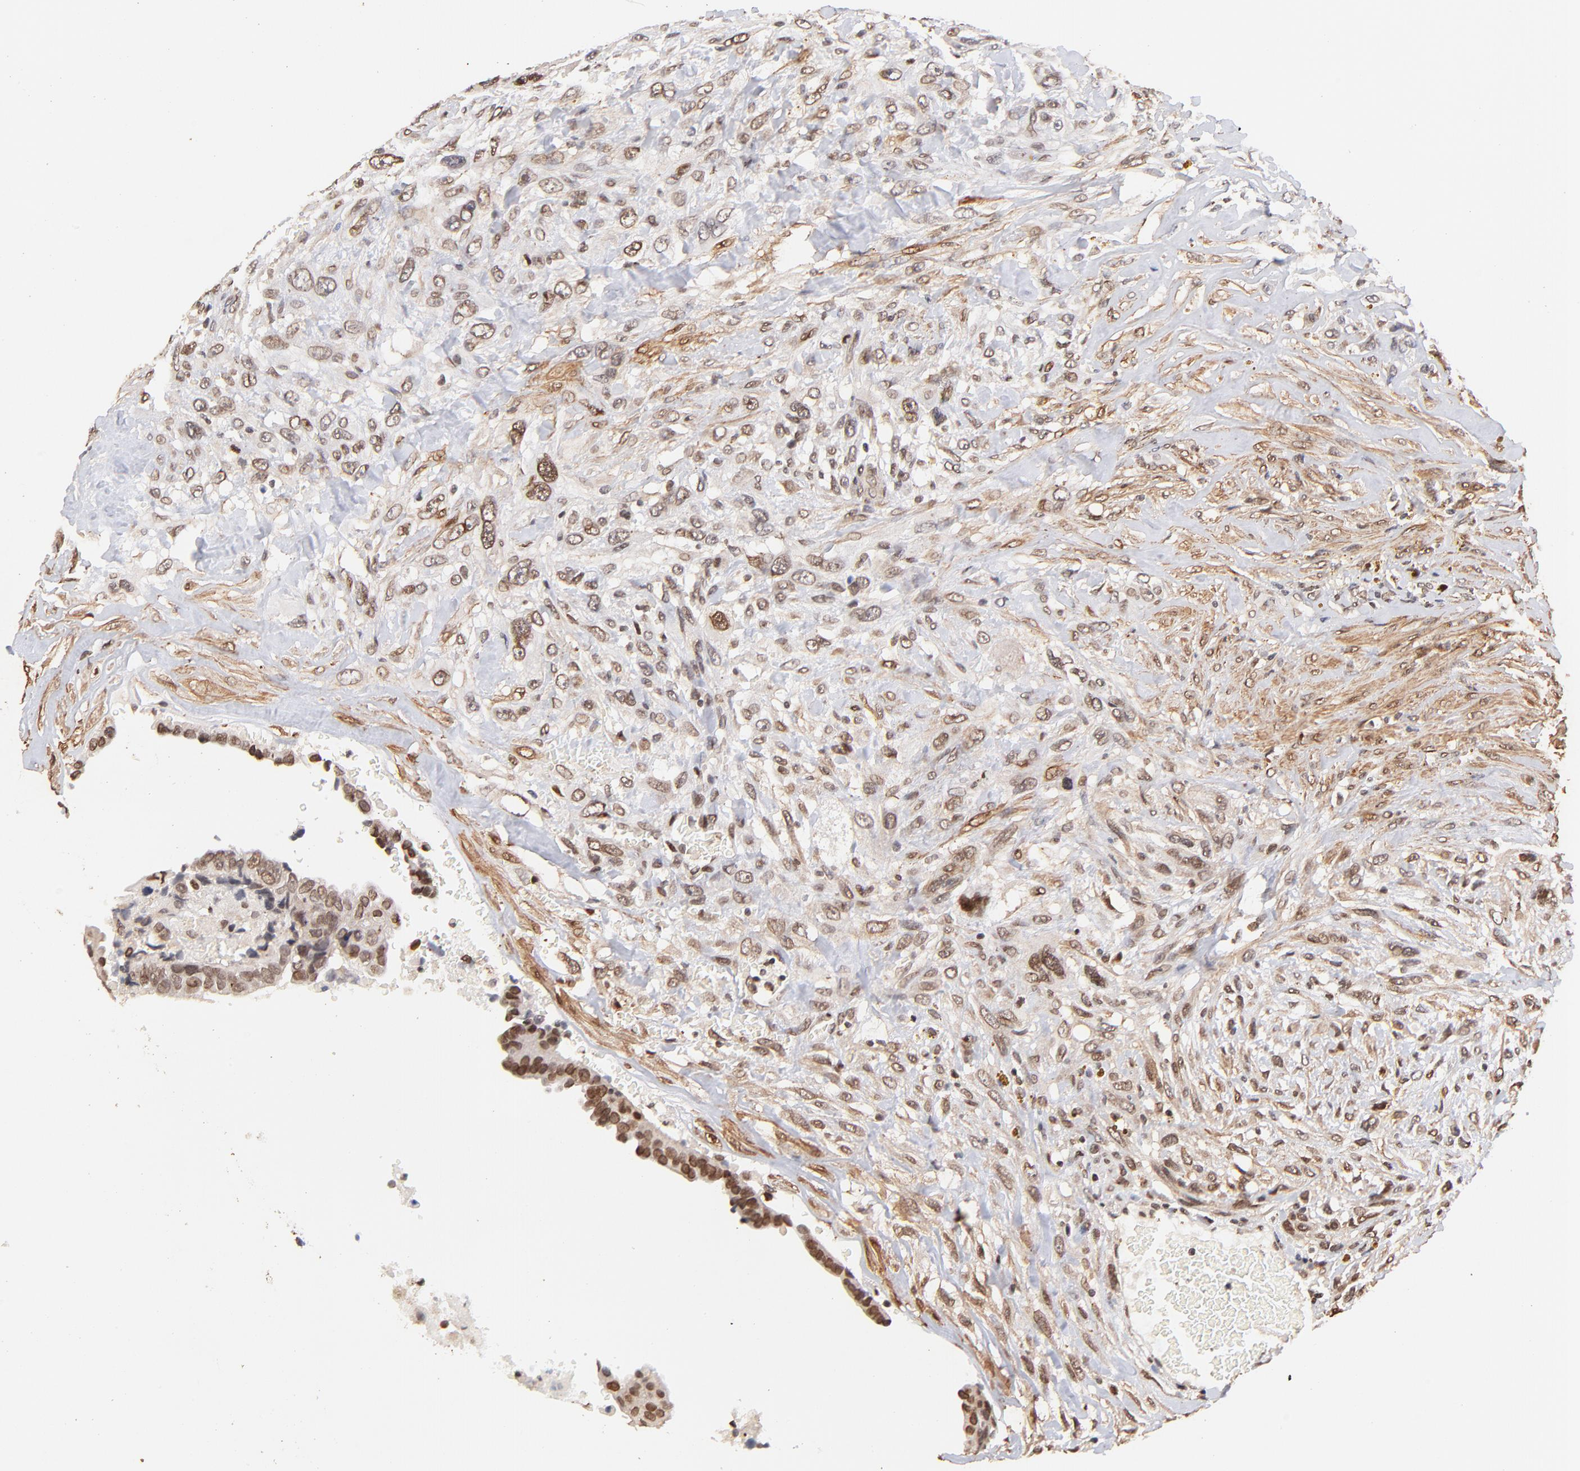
{"staining": {"intensity": "weak", "quantity": "25%-75%", "location": "nuclear"}, "tissue": "breast cancer", "cell_type": "Tumor cells", "image_type": "cancer", "snomed": [{"axis": "morphology", "description": "Neoplasm, malignant, NOS"}, {"axis": "topography", "description": "Breast"}], "caption": "The immunohistochemical stain labels weak nuclear positivity in tumor cells of breast cancer tissue.", "gene": "ZFP92", "patient": {"sex": "female", "age": 50}}